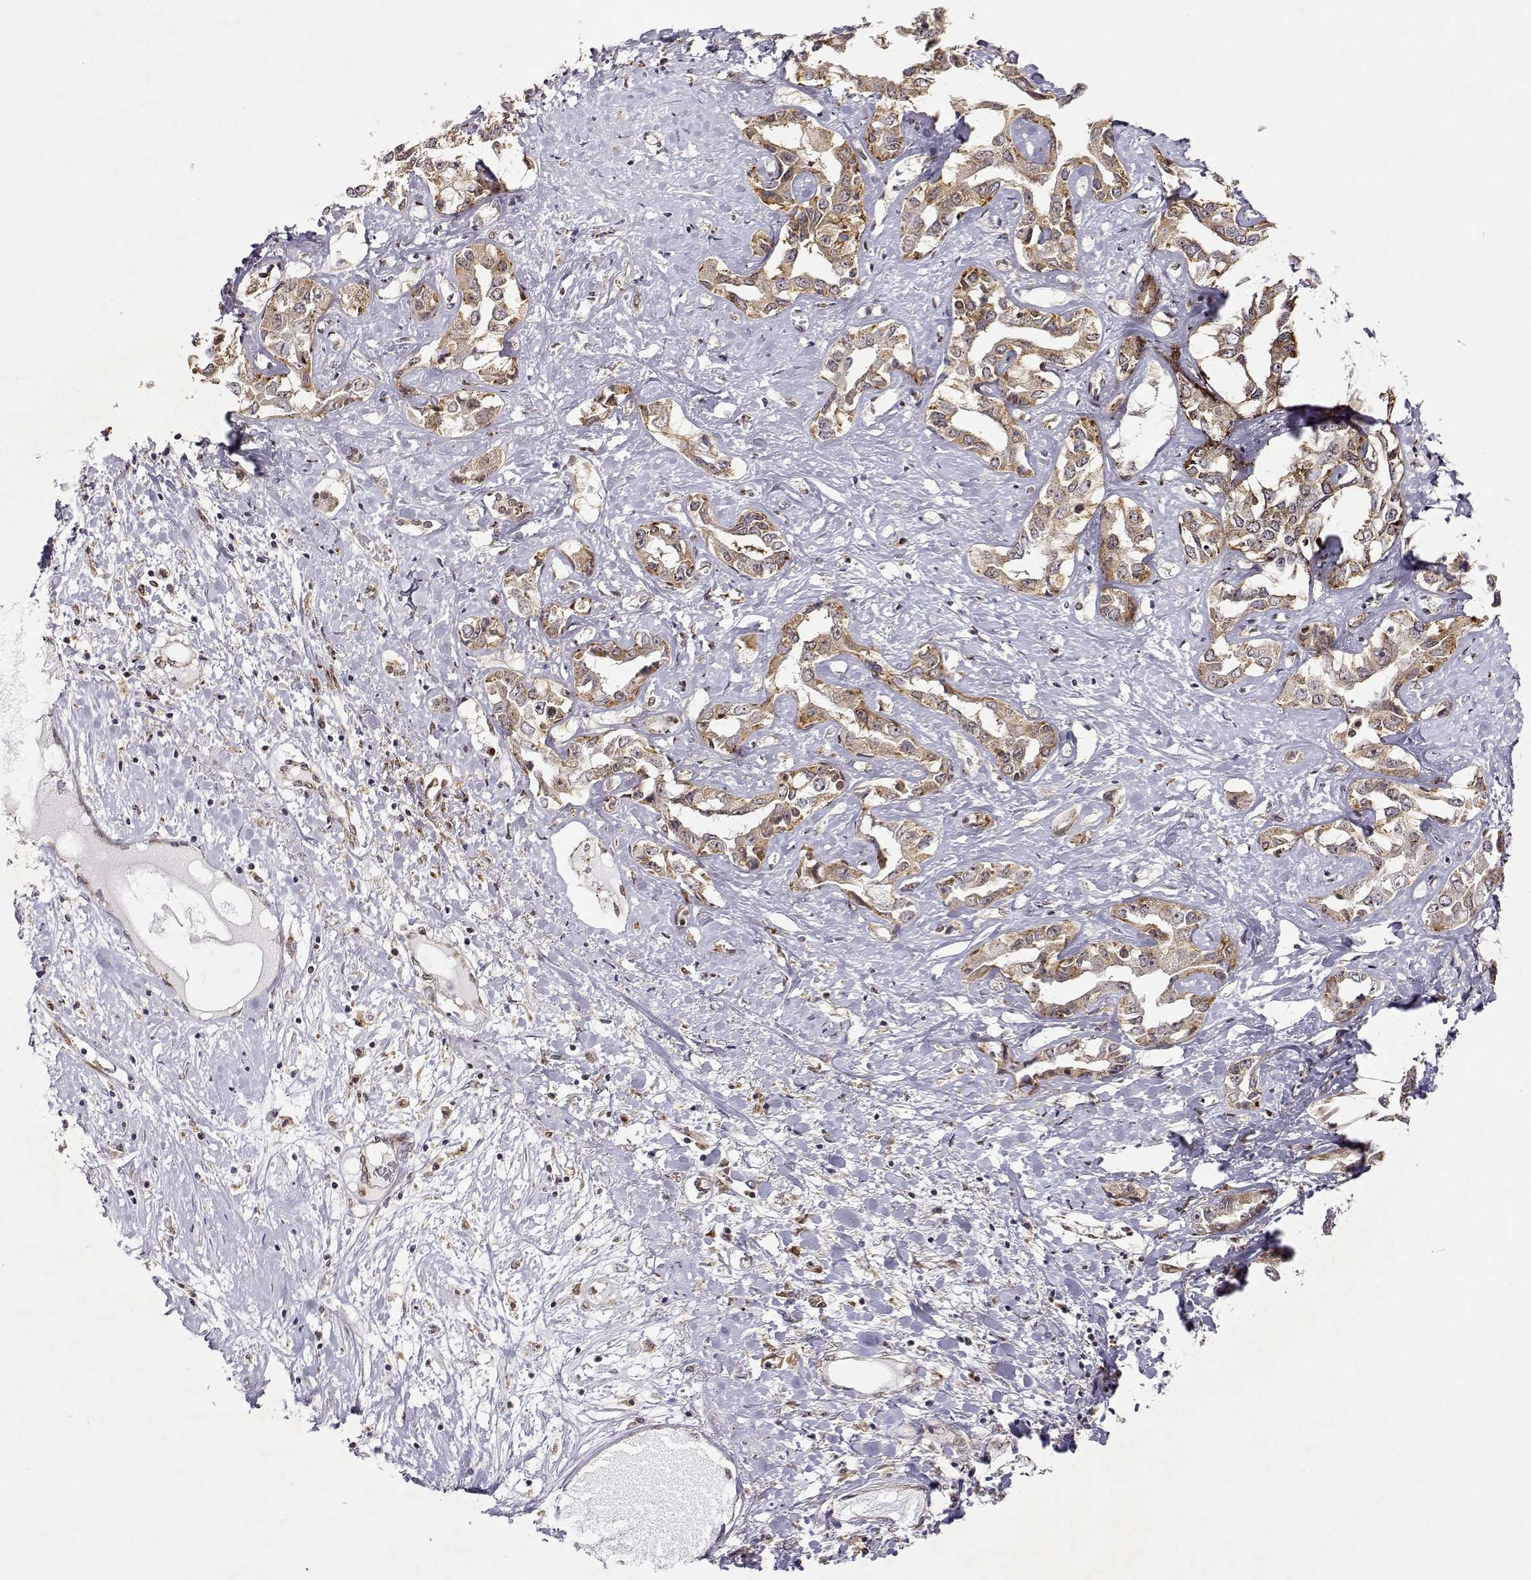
{"staining": {"intensity": "moderate", "quantity": ">75%", "location": "cytoplasmic/membranous"}, "tissue": "liver cancer", "cell_type": "Tumor cells", "image_type": "cancer", "snomed": [{"axis": "morphology", "description": "Cholangiocarcinoma"}, {"axis": "topography", "description": "Liver"}], "caption": "Immunohistochemical staining of liver cancer (cholangiocarcinoma) displays medium levels of moderate cytoplasmic/membranous expression in approximately >75% of tumor cells.", "gene": "RNF13", "patient": {"sex": "male", "age": 59}}